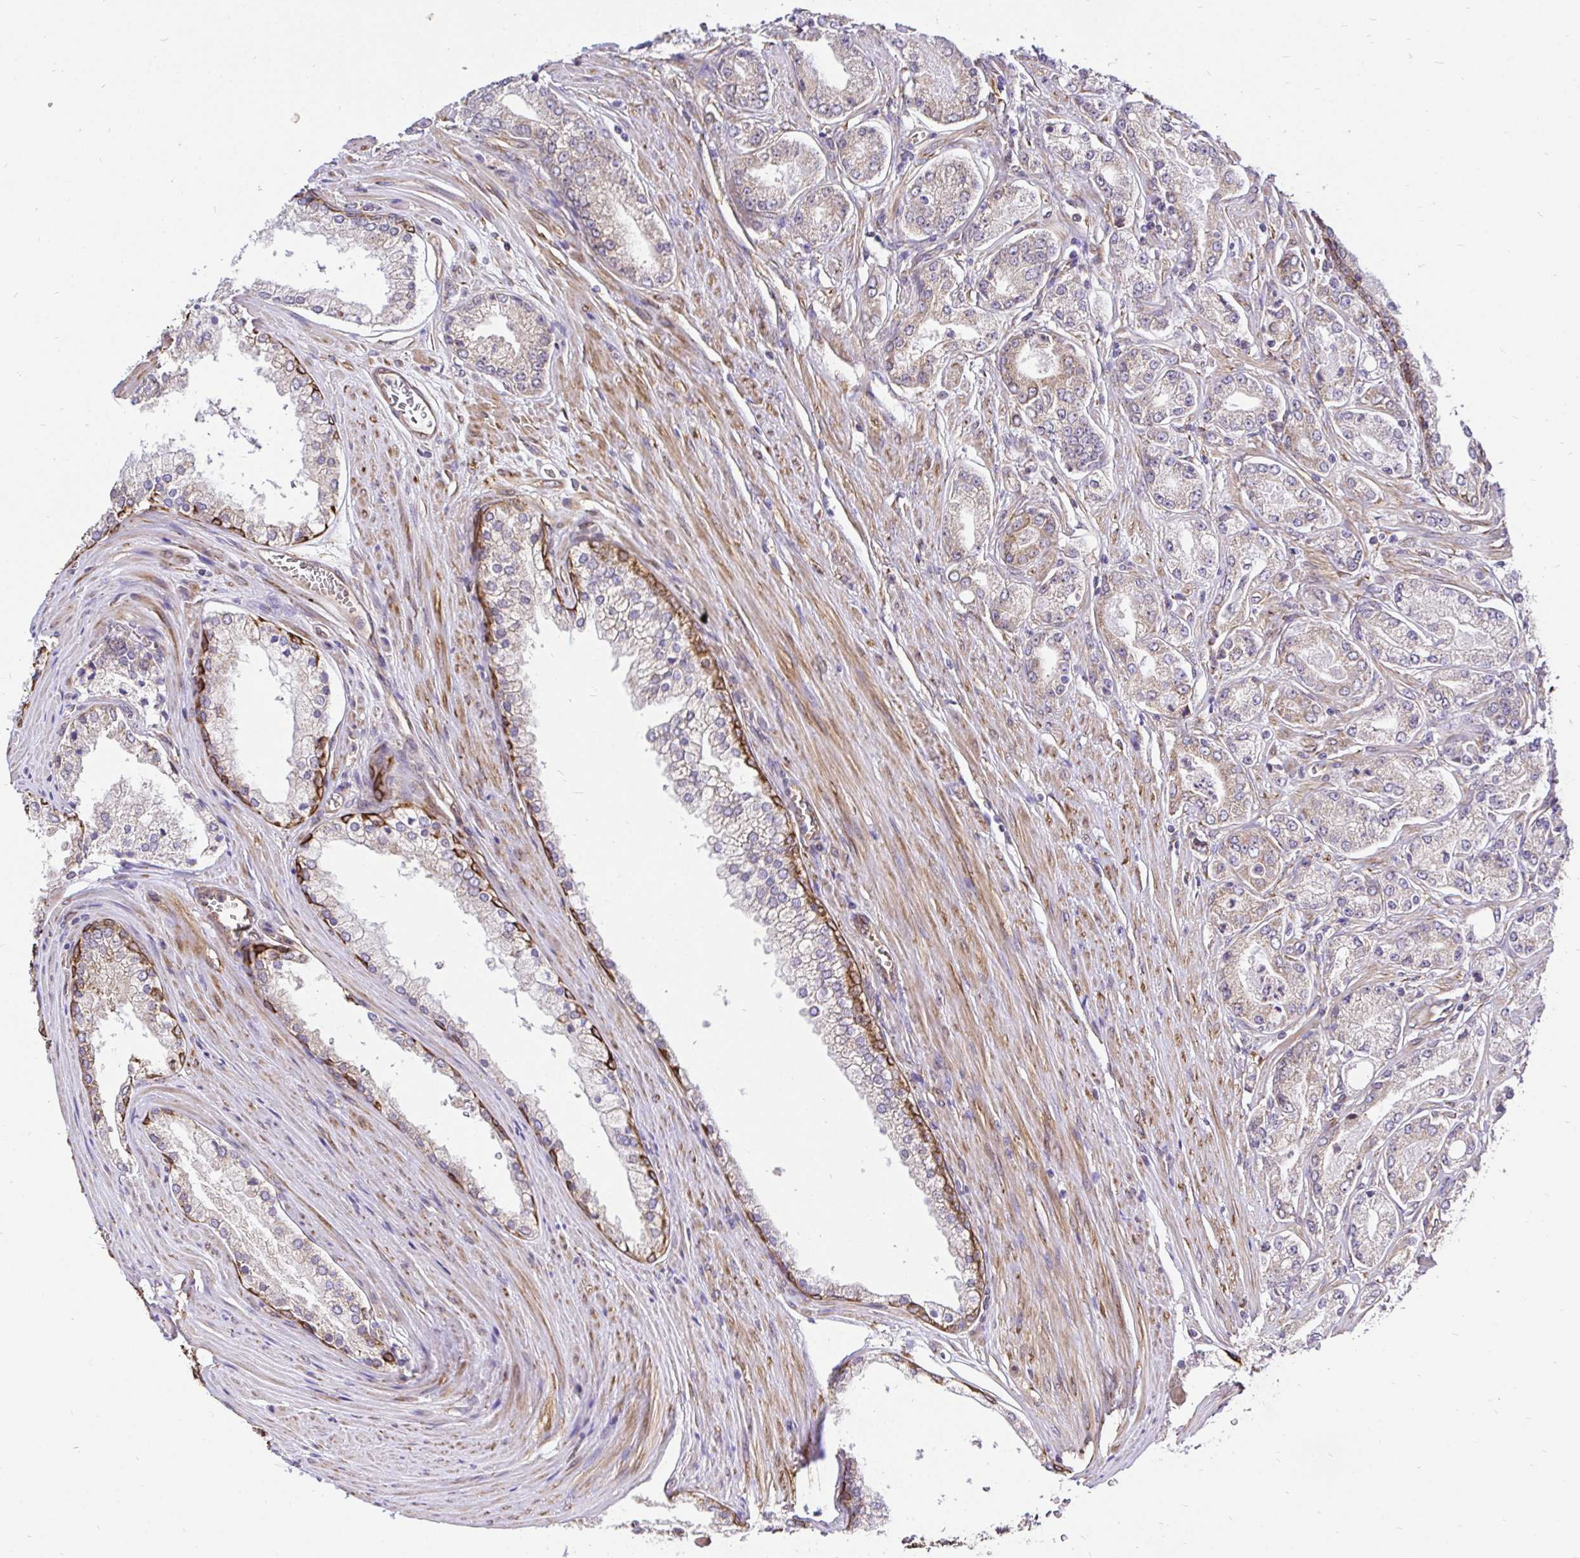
{"staining": {"intensity": "moderate", "quantity": "25%-75%", "location": "cytoplasmic/membranous"}, "tissue": "prostate cancer", "cell_type": "Tumor cells", "image_type": "cancer", "snomed": [{"axis": "morphology", "description": "Adenocarcinoma, High grade"}, {"axis": "topography", "description": "Prostate"}], "caption": "Protein staining by immunohistochemistry exhibits moderate cytoplasmic/membranous staining in approximately 25%-75% of tumor cells in adenocarcinoma (high-grade) (prostate).", "gene": "CCDC122", "patient": {"sex": "male", "age": 66}}